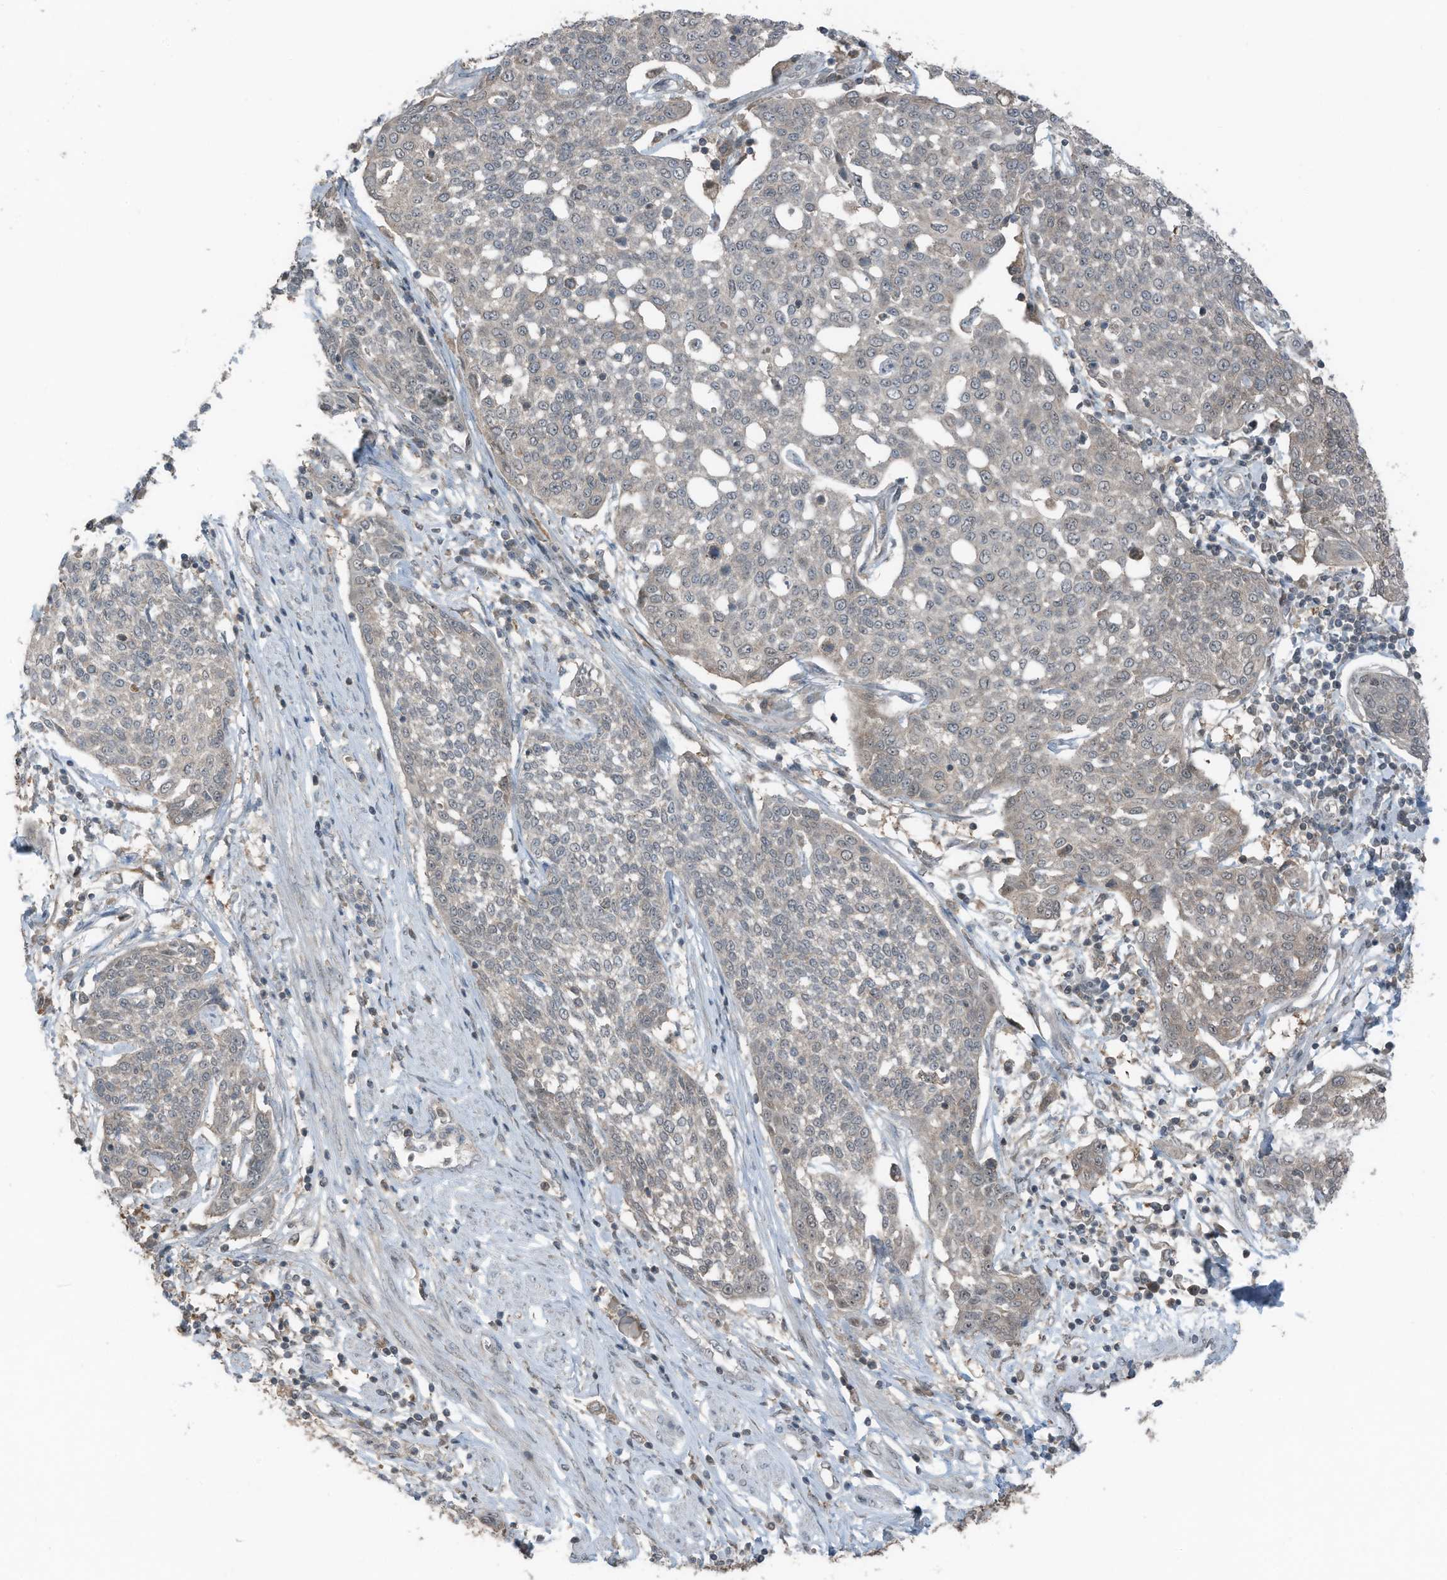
{"staining": {"intensity": "negative", "quantity": "none", "location": "none"}, "tissue": "cervical cancer", "cell_type": "Tumor cells", "image_type": "cancer", "snomed": [{"axis": "morphology", "description": "Squamous cell carcinoma, NOS"}, {"axis": "topography", "description": "Cervix"}], "caption": "Cervical cancer stained for a protein using immunohistochemistry (IHC) shows no staining tumor cells.", "gene": "TXNDC9", "patient": {"sex": "female", "age": 34}}